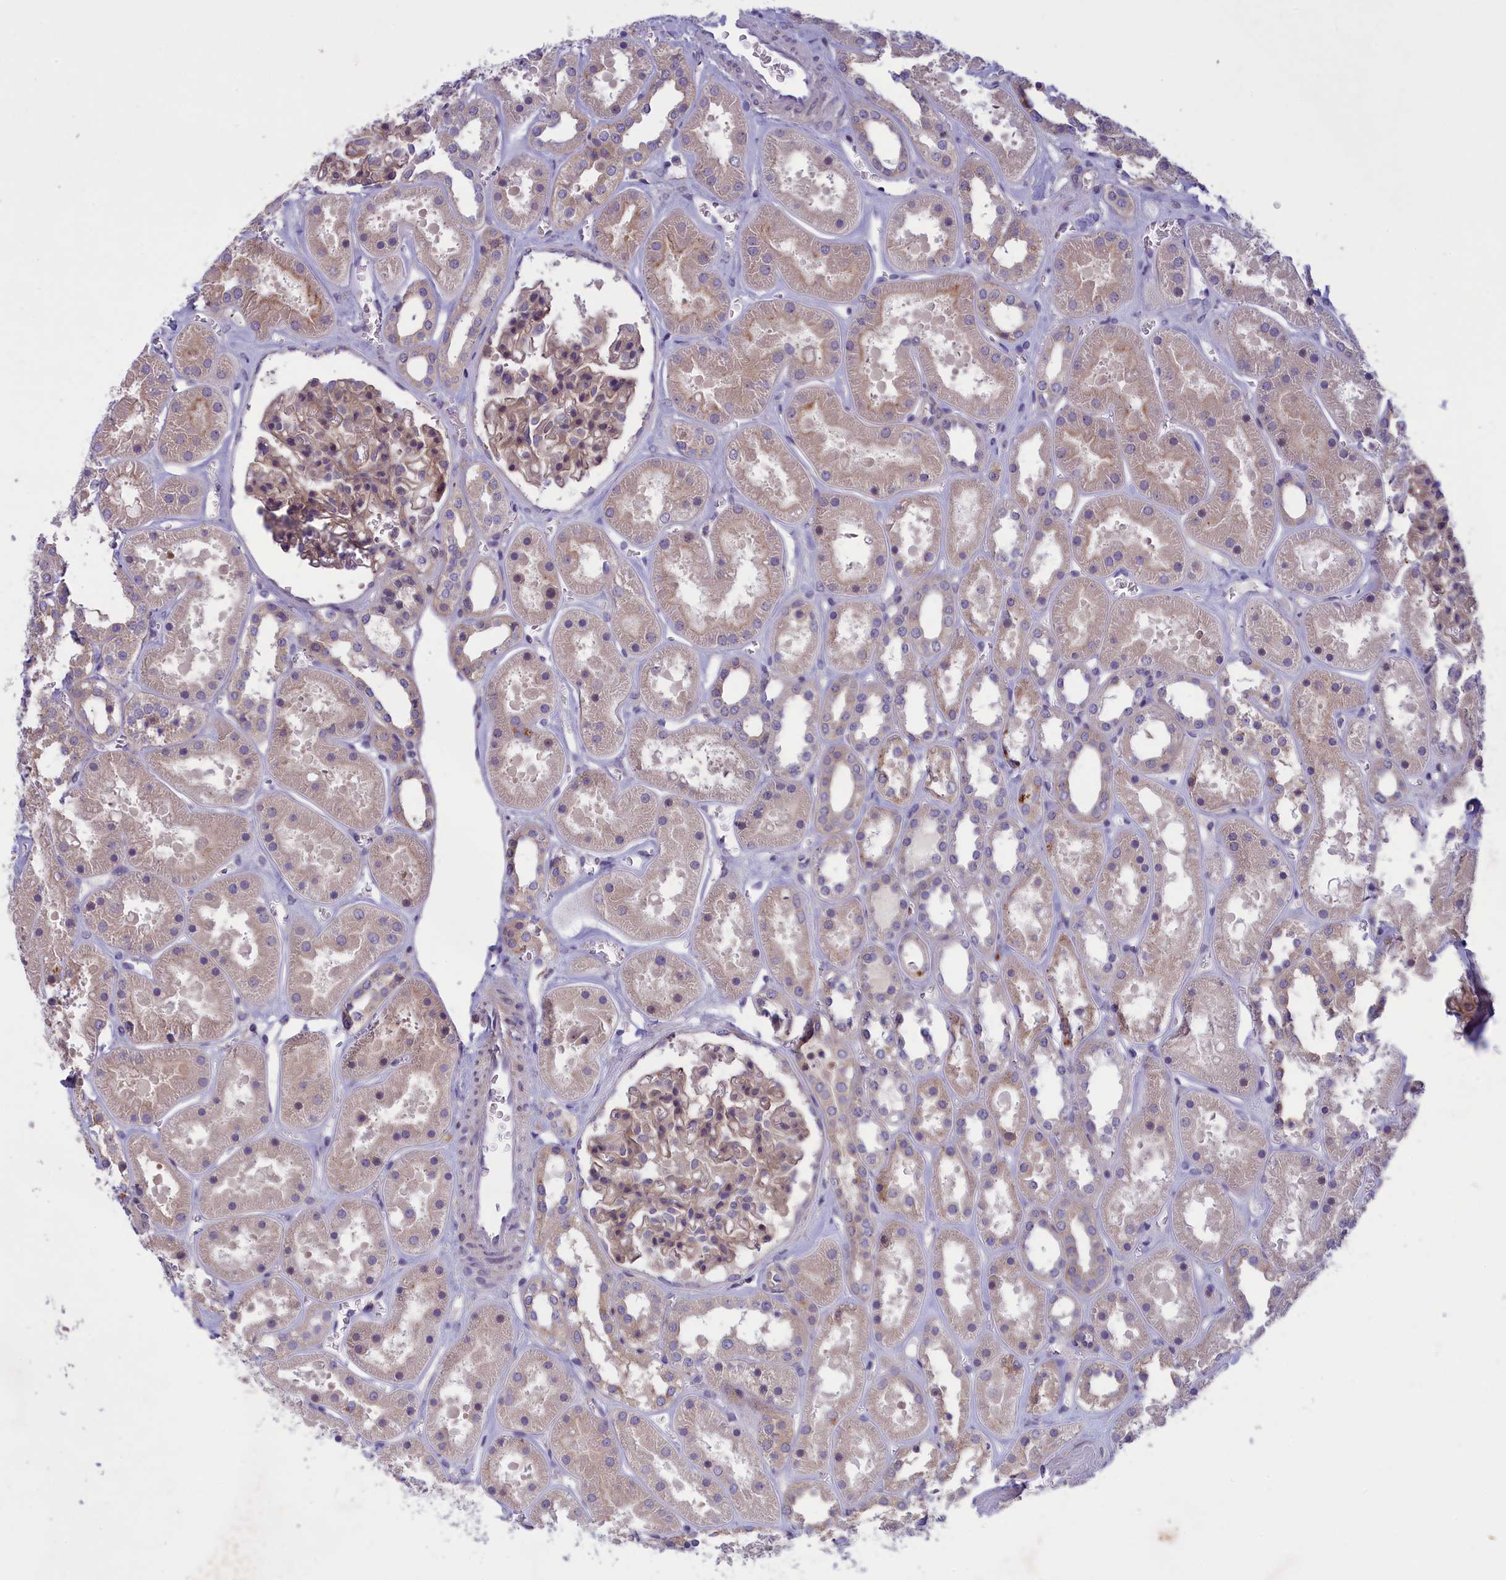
{"staining": {"intensity": "weak", "quantity": "<25%", "location": "cytoplasmic/membranous"}, "tissue": "kidney", "cell_type": "Cells in glomeruli", "image_type": "normal", "snomed": [{"axis": "morphology", "description": "Normal tissue, NOS"}, {"axis": "topography", "description": "Kidney"}], "caption": "This is a micrograph of immunohistochemistry staining of benign kidney, which shows no expression in cells in glomeruli.", "gene": "CORO2A", "patient": {"sex": "female", "age": 41}}